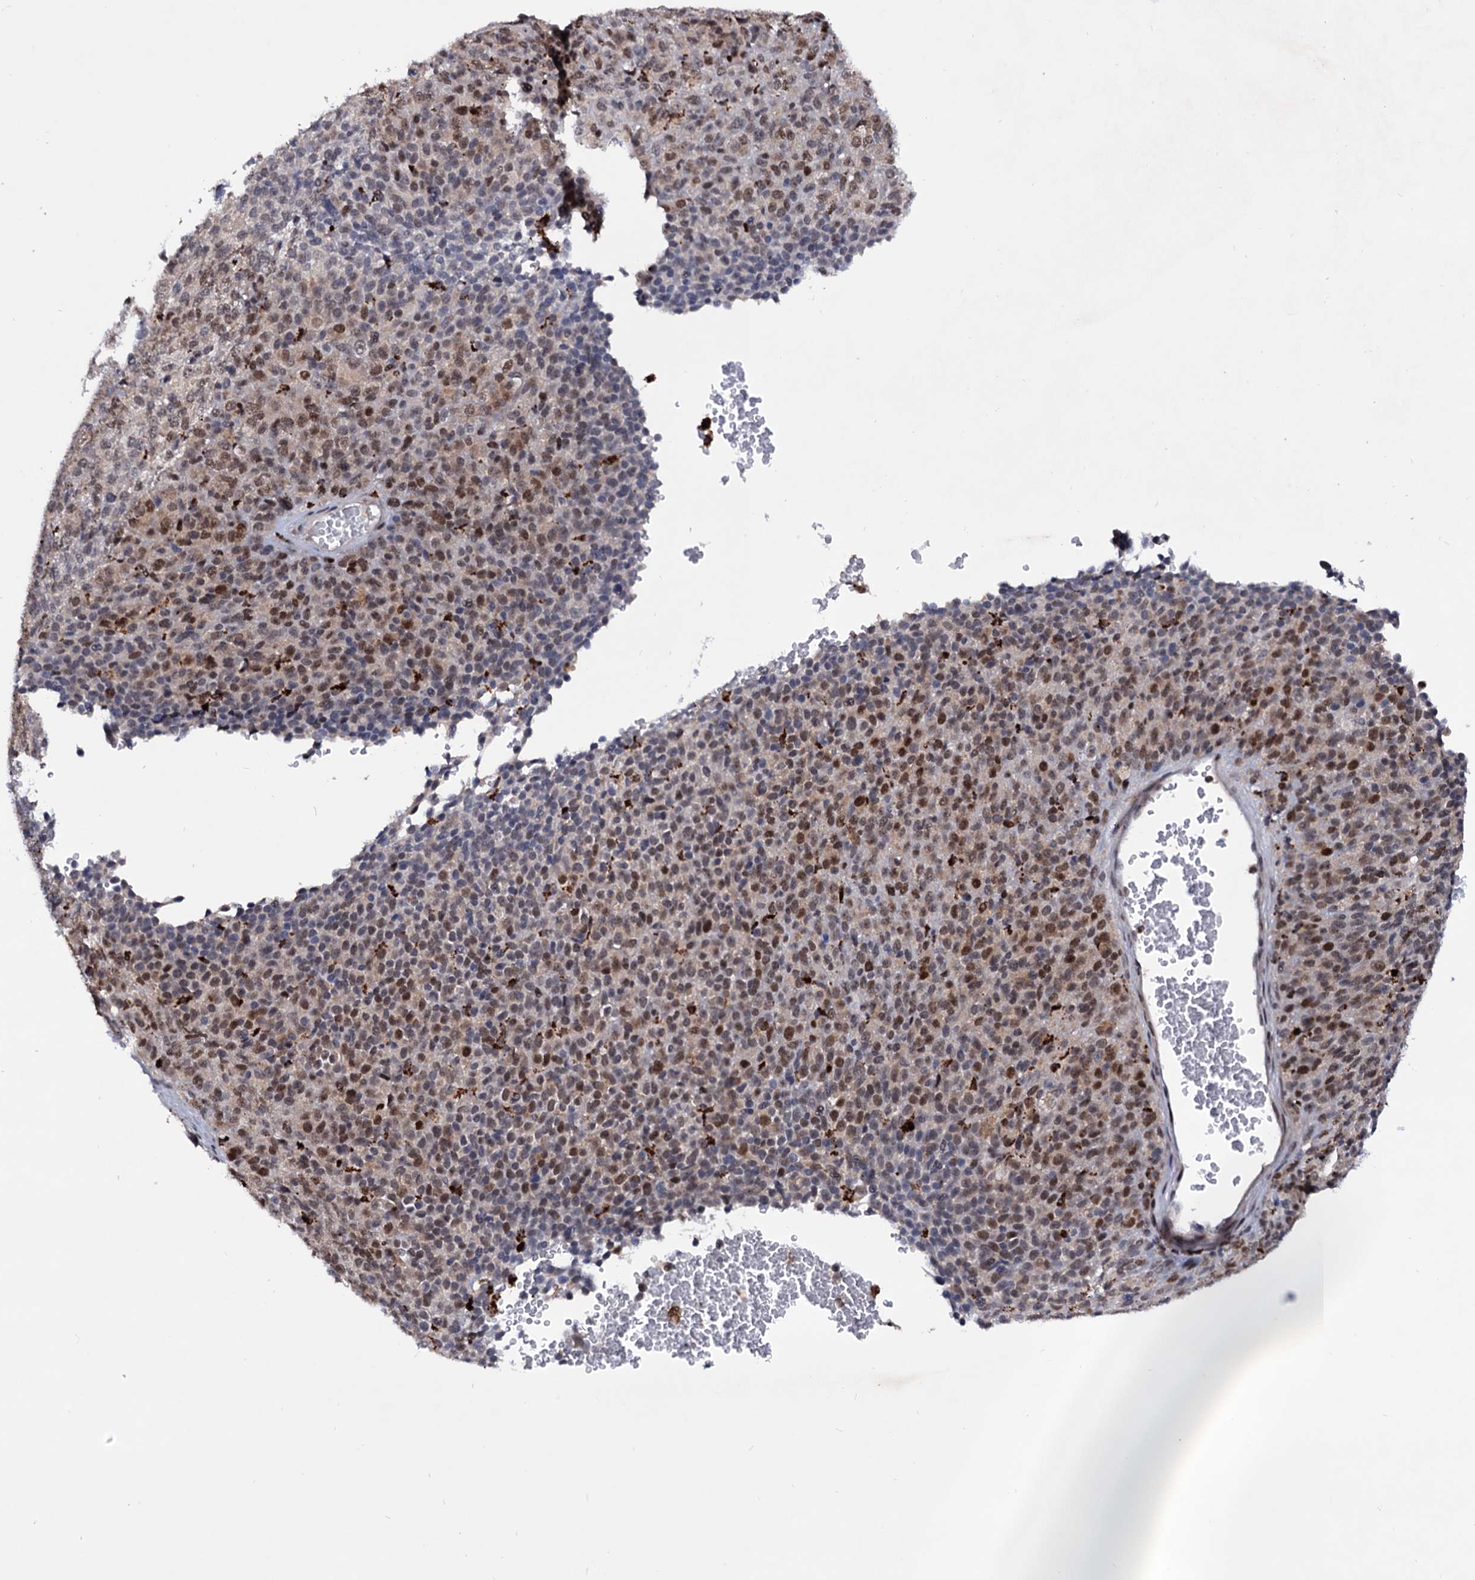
{"staining": {"intensity": "moderate", "quantity": ">75%", "location": "nuclear"}, "tissue": "melanoma", "cell_type": "Tumor cells", "image_type": "cancer", "snomed": [{"axis": "morphology", "description": "Malignant melanoma, Metastatic site"}, {"axis": "topography", "description": "Brain"}], "caption": "This histopathology image exhibits immunohistochemistry (IHC) staining of malignant melanoma (metastatic site), with medium moderate nuclear expression in approximately >75% of tumor cells.", "gene": "RNASEH2B", "patient": {"sex": "female", "age": 56}}